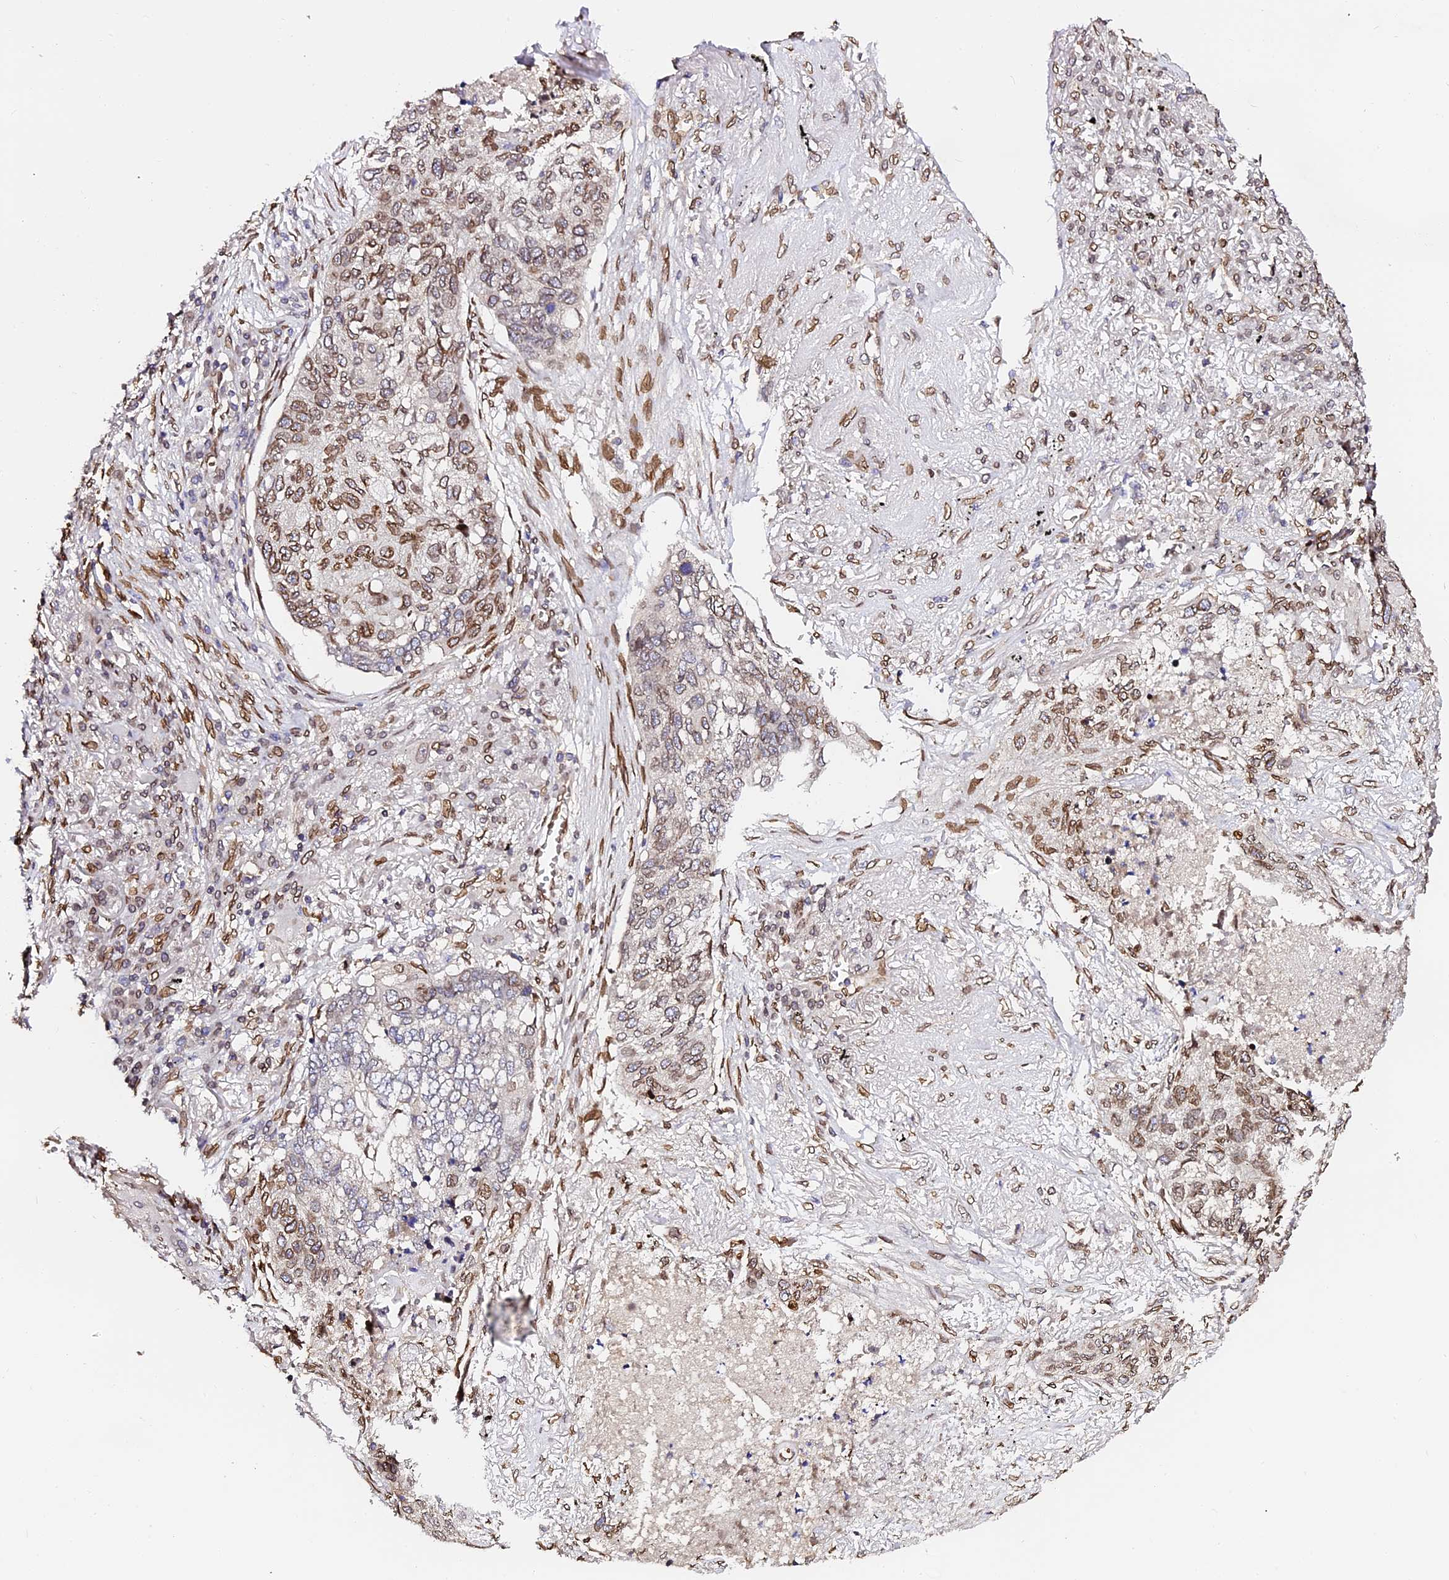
{"staining": {"intensity": "moderate", "quantity": "25%-75%", "location": "cytoplasmic/membranous,nuclear"}, "tissue": "lung cancer", "cell_type": "Tumor cells", "image_type": "cancer", "snomed": [{"axis": "morphology", "description": "Squamous cell carcinoma, NOS"}, {"axis": "topography", "description": "Lung"}], "caption": "Lung squamous cell carcinoma stained for a protein exhibits moderate cytoplasmic/membranous and nuclear positivity in tumor cells.", "gene": "ANAPC5", "patient": {"sex": "female", "age": 63}}